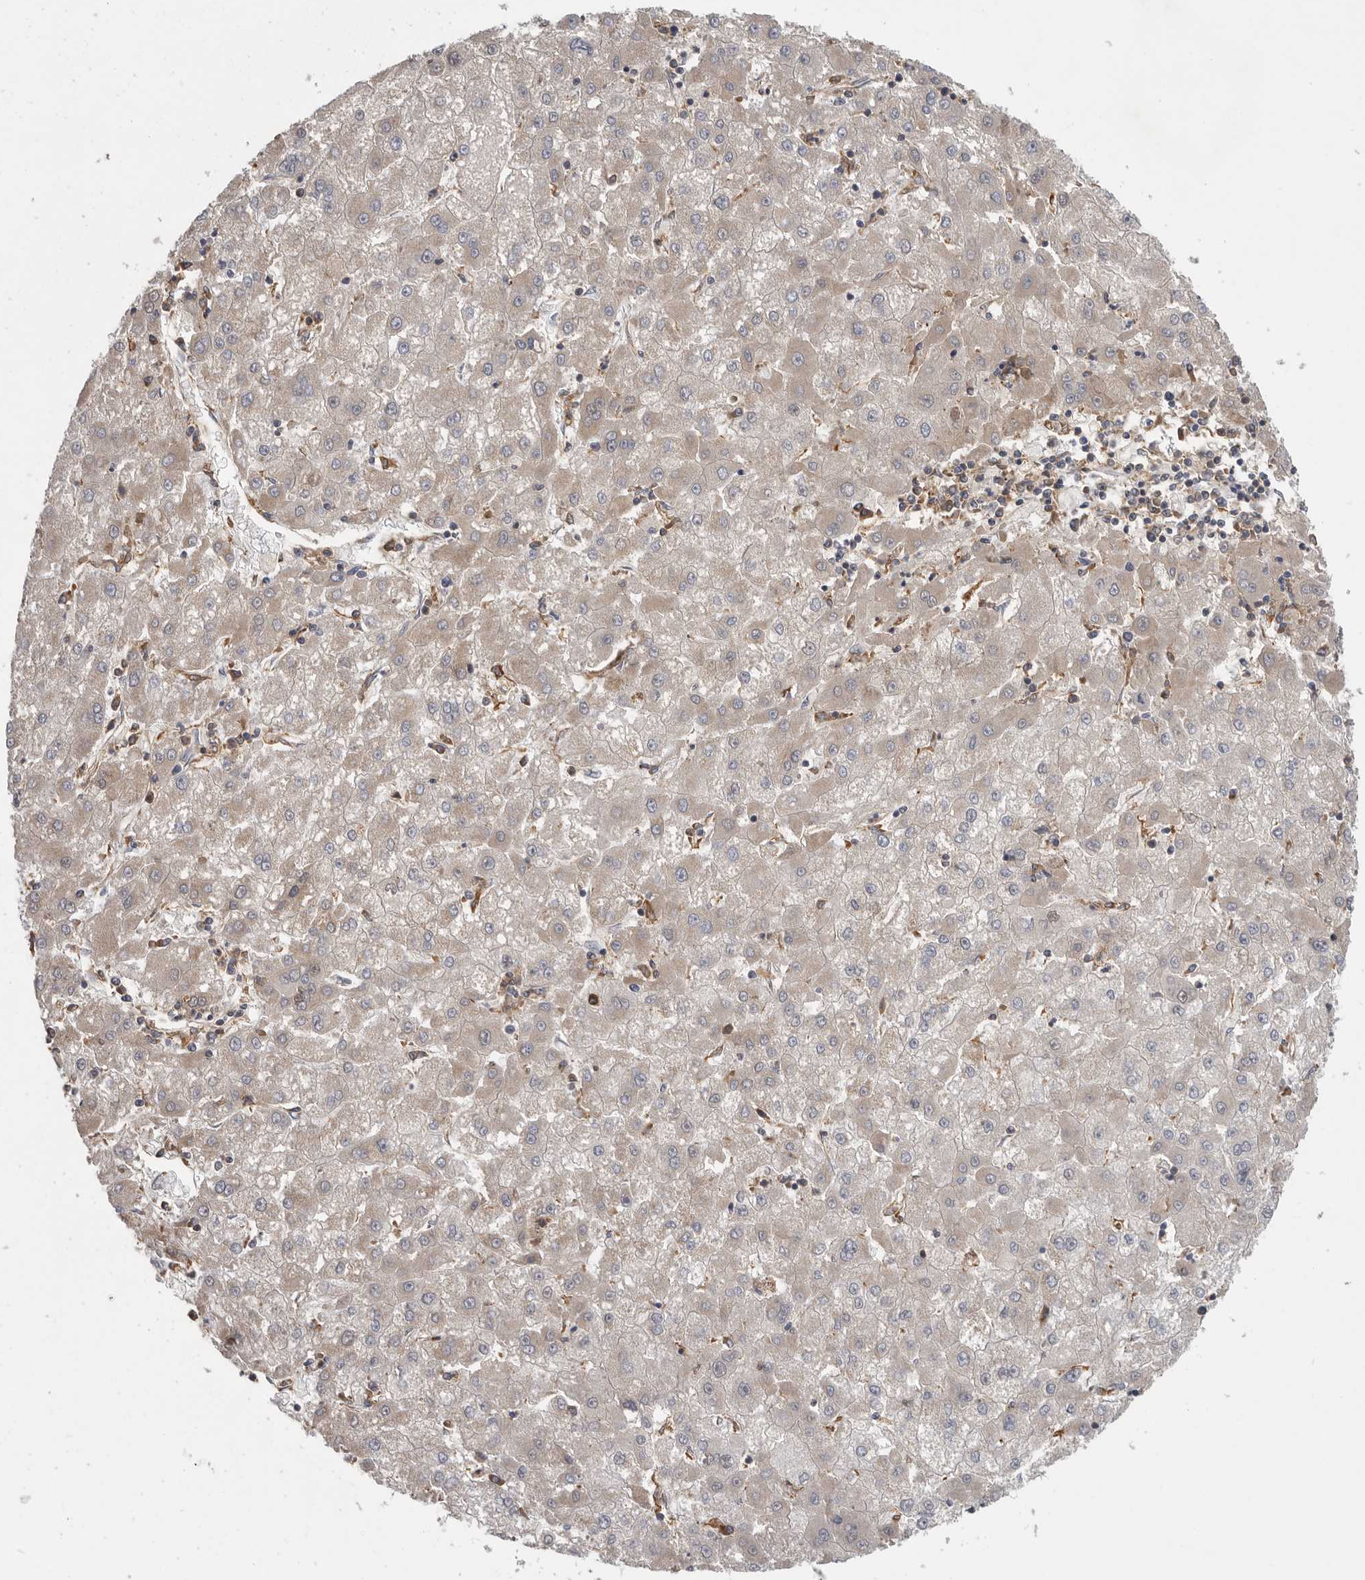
{"staining": {"intensity": "negative", "quantity": "none", "location": "none"}, "tissue": "liver cancer", "cell_type": "Tumor cells", "image_type": "cancer", "snomed": [{"axis": "morphology", "description": "Carcinoma, Hepatocellular, NOS"}, {"axis": "topography", "description": "Liver"}], "caption": "A high-resolution histopathology image shows IHC staining of liver hepatocellular carcinoma, which reveals no significant expression in tumor cells.", "gene": "C1orf109", "patient": {"sex": "male", "age": 72}}